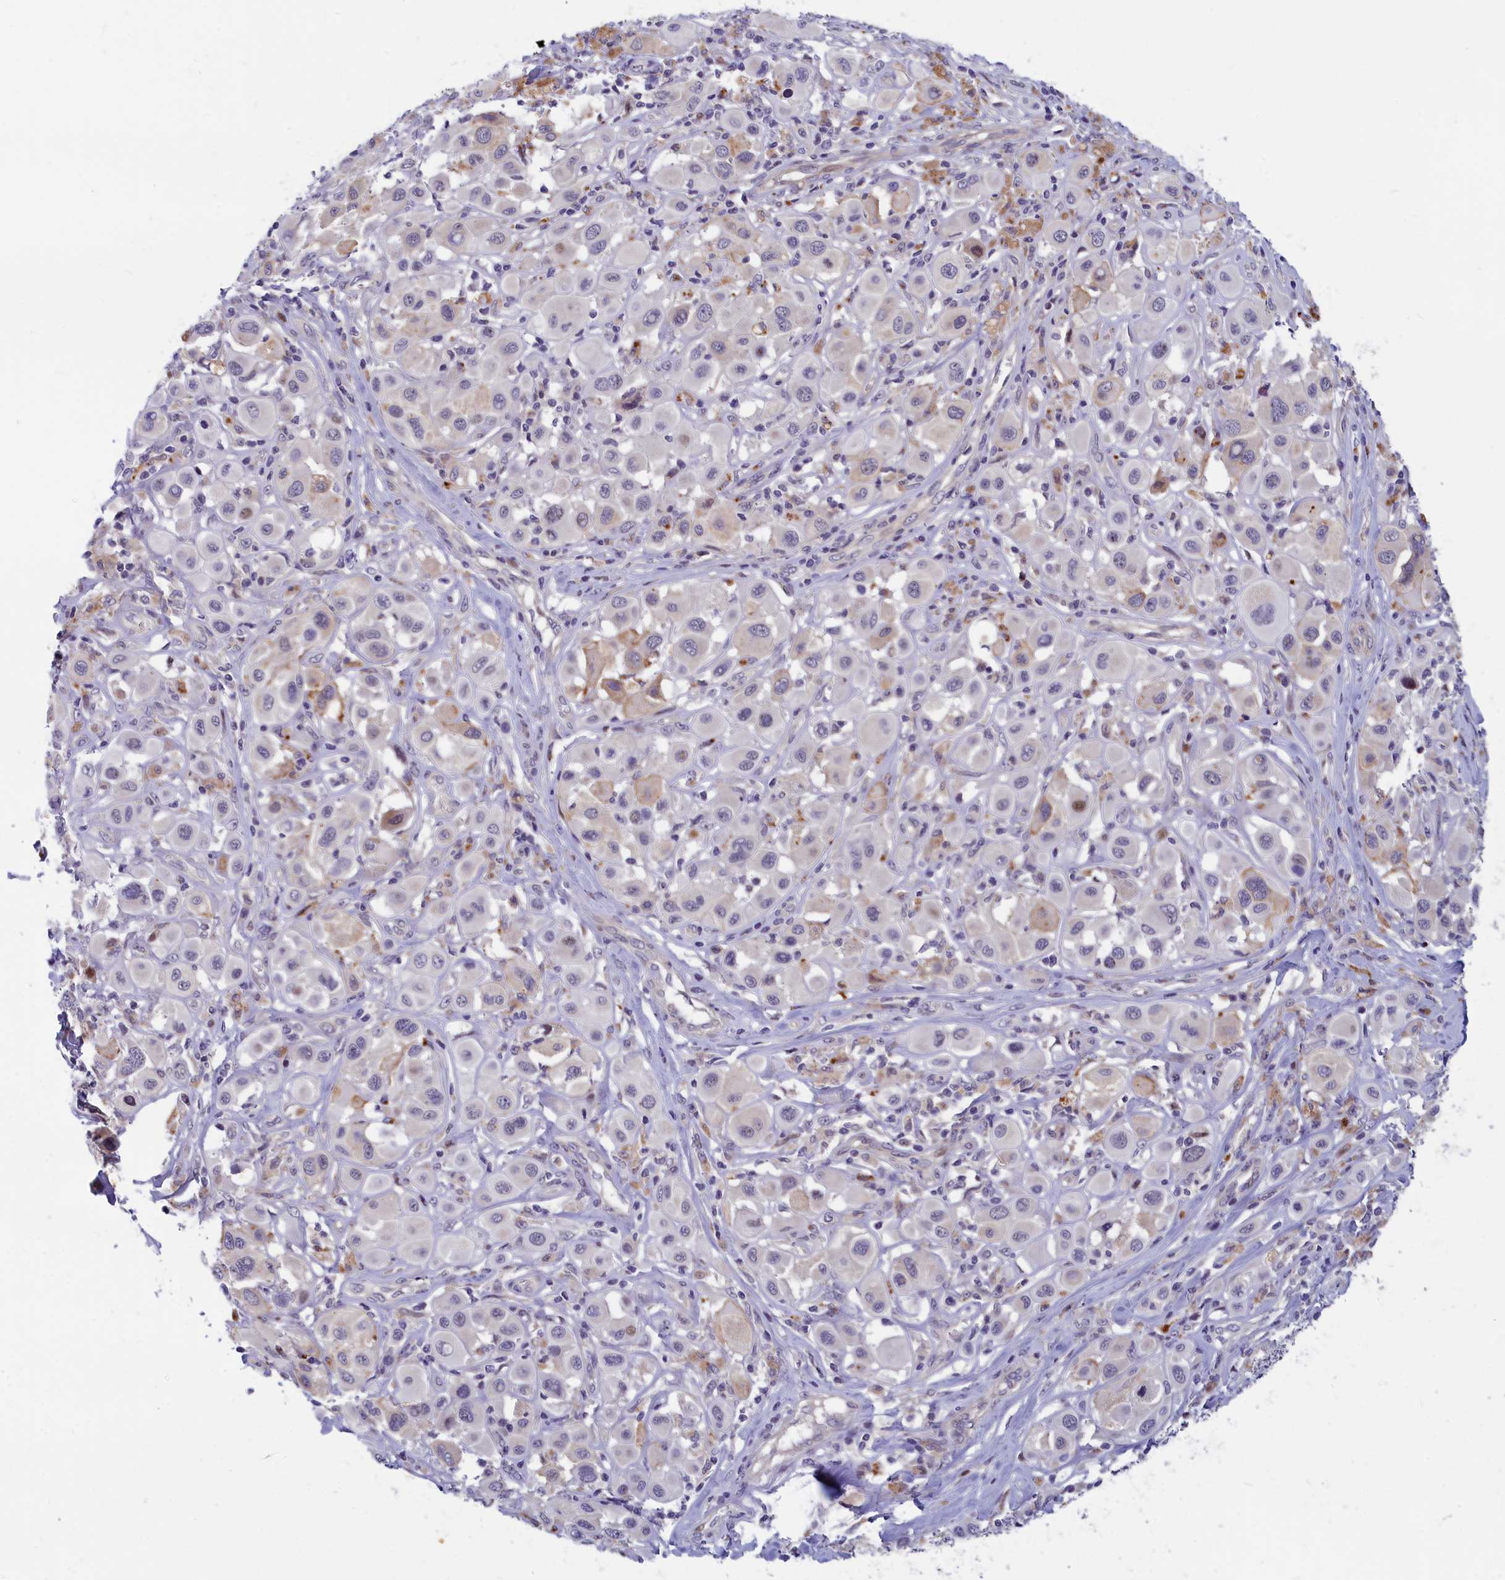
{"staining": {"intensity": "weak", "quantity": "<25%", "location": "cytoplasmic/membranous"}, "tissue": "melanoma", "cell_type": "Tumor cells", "image_type": "cancer", "snomed": [{"axis": "morphology", "description": "Malignant melanoma, Metastatic site"}, {"axis": "topography", "description": "Skin"}], "caption": "Immunohistochemistry (IHC) photomicrograph of melanoma stained for a protein (brown), which demonstrates no positivity in tumor cells. Brightfield microscopy of immunohistochemistry stained with DAB (brown) and hematoxylin (blue), captured at high magnification.", "gene": "ANKRD34B", "patient": {"sex": "male", "age": 41}}